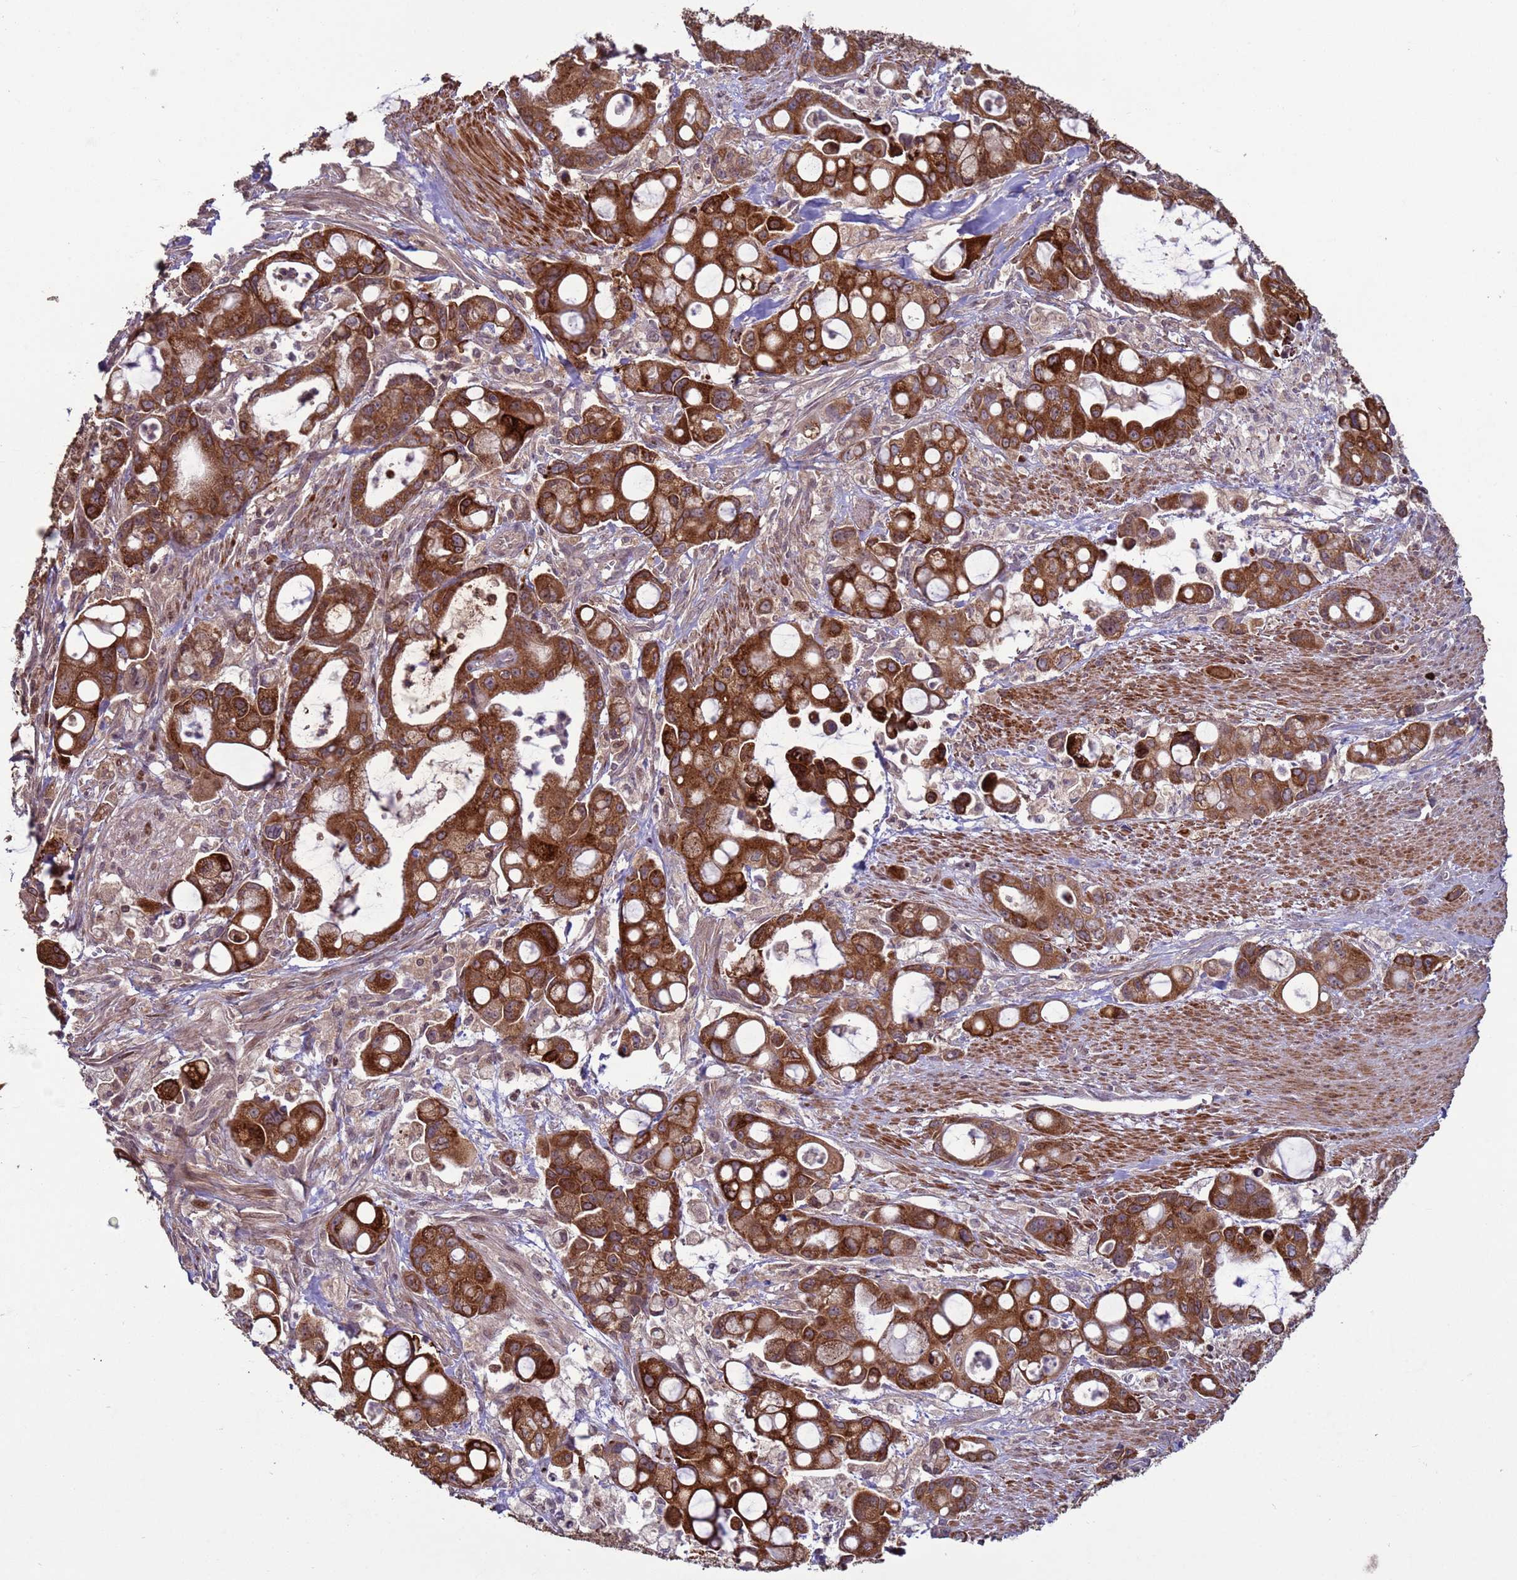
{"staining": {"intensity": "strong", "quantity": ">75%", "location": "cytoplasmic/membranous"}, "tissue": "pancreatic cancer", "cell_type": "Tumor cells", "image_type": "cancer", "snomed": [{"axis": "morphology", "description": "Adenocarcinoma, NOS"}, {"axis": "topography", "description": "Pancreas"}], "caption": "Pancreatic cancer was stained to show a protein in brown. There is high levels of strong cytoplasmic/membranous expression in about >75% of tumor cells. (DAB (3,3'-diaminobenzidine) IHC, brown staining for protein, blue staining for nuclei).", "gene": "HGH1", "patient": {"sex": "male", "age": 68}}